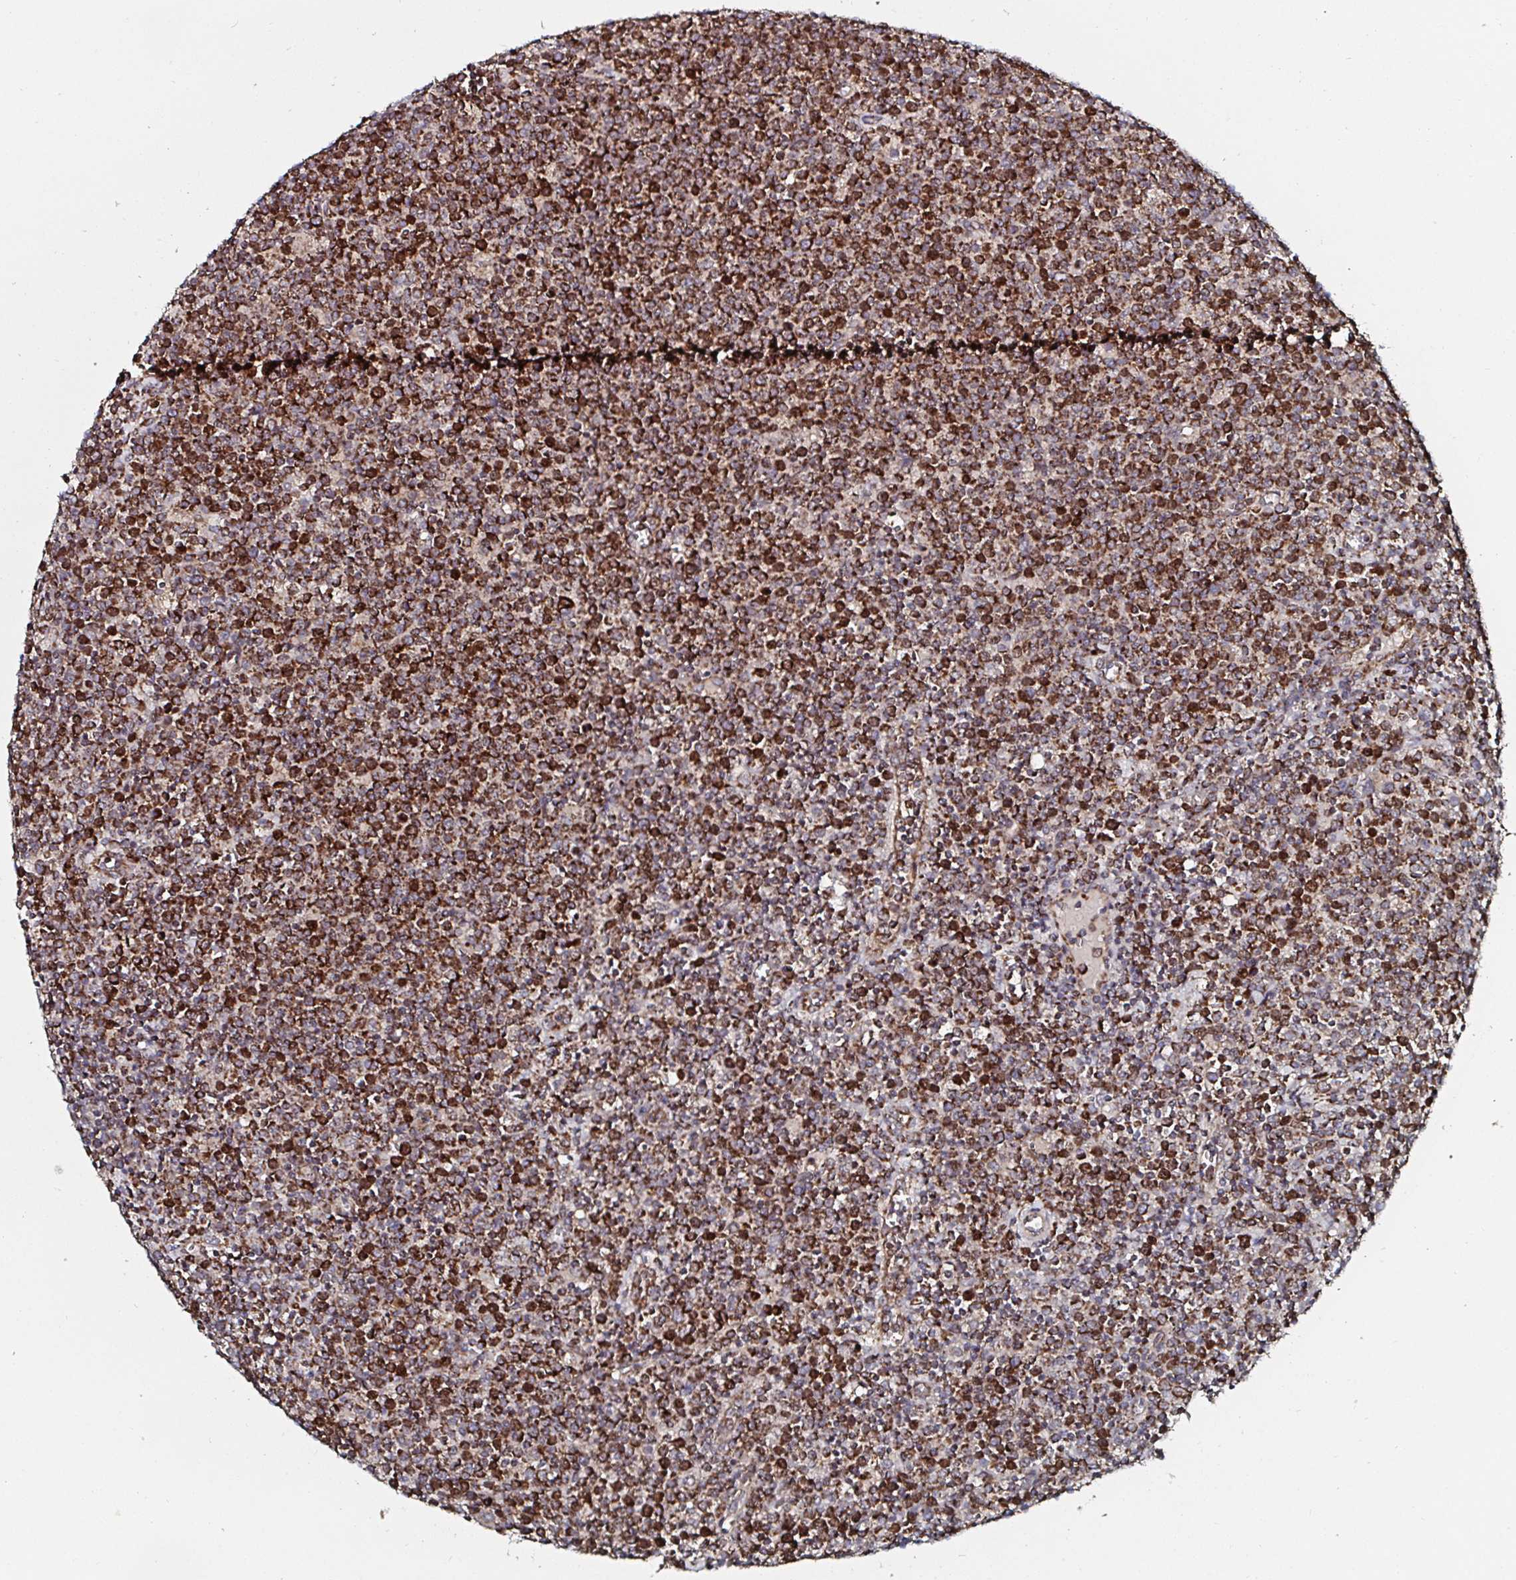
{"staining": {"intensity": "strong", "quantity": ">75%", "location": "cytoplasmic/membranous"}, "tissue": "lymphoma", "cell_type": "Tumor cells", "image_type": "cancer", "snomed": [{"axis": "morphology", "description": "Malignant lymphoma, non-Hodgkin's type, High grade"}, {"axis": "topography", "description": "Lymph node"}], "caption": "Tumor cells exhibit strong cytoplasmic/membranous staining in about >75% of cells in high-grade malignant lymphoma, non-Hodgkin's type.", "gene": "ATAD3B", "patient": {"sex": "male", "age": 61}}